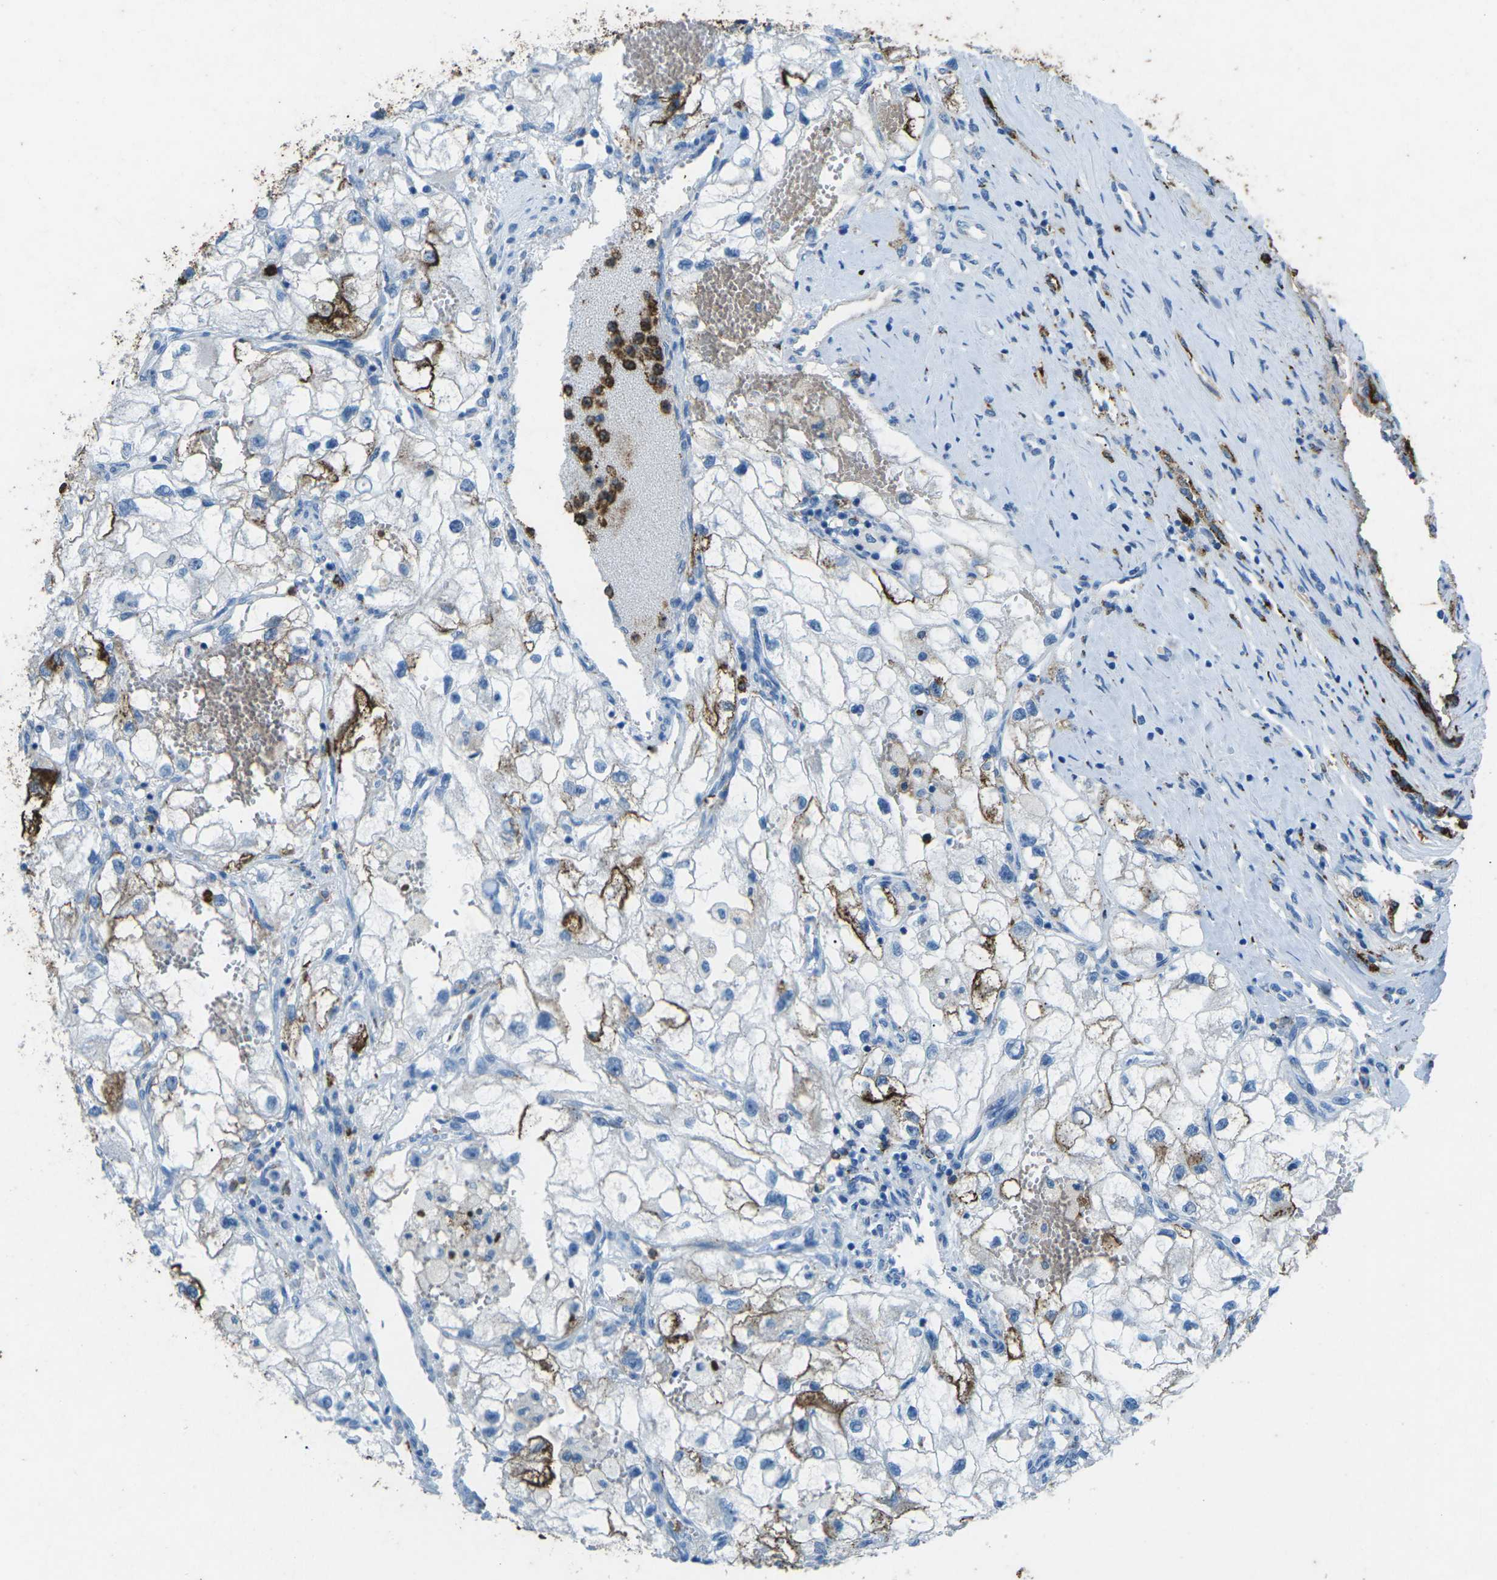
{"staining": {"intensity": "moderate", "quantity": "<25%", "location": "cytoplasmic/membranous"}, "tissue": "renal cancer", "cell_type": "Tumor cells", "image_type": "cancer", "snomed": [{"axis": "morphology", "description": "Adenocarcinoma, NOS"}, {"axis": "topography", "description": "Kidney"}], "caption": "Protein expression analysis of human adenocarcinoma (renal) reveals moderate cytoplasmic/membranous expression in about <25% of tumor cells.", "gene": "CTAGE1", "patient": {"sex": "female", "age": 70}}